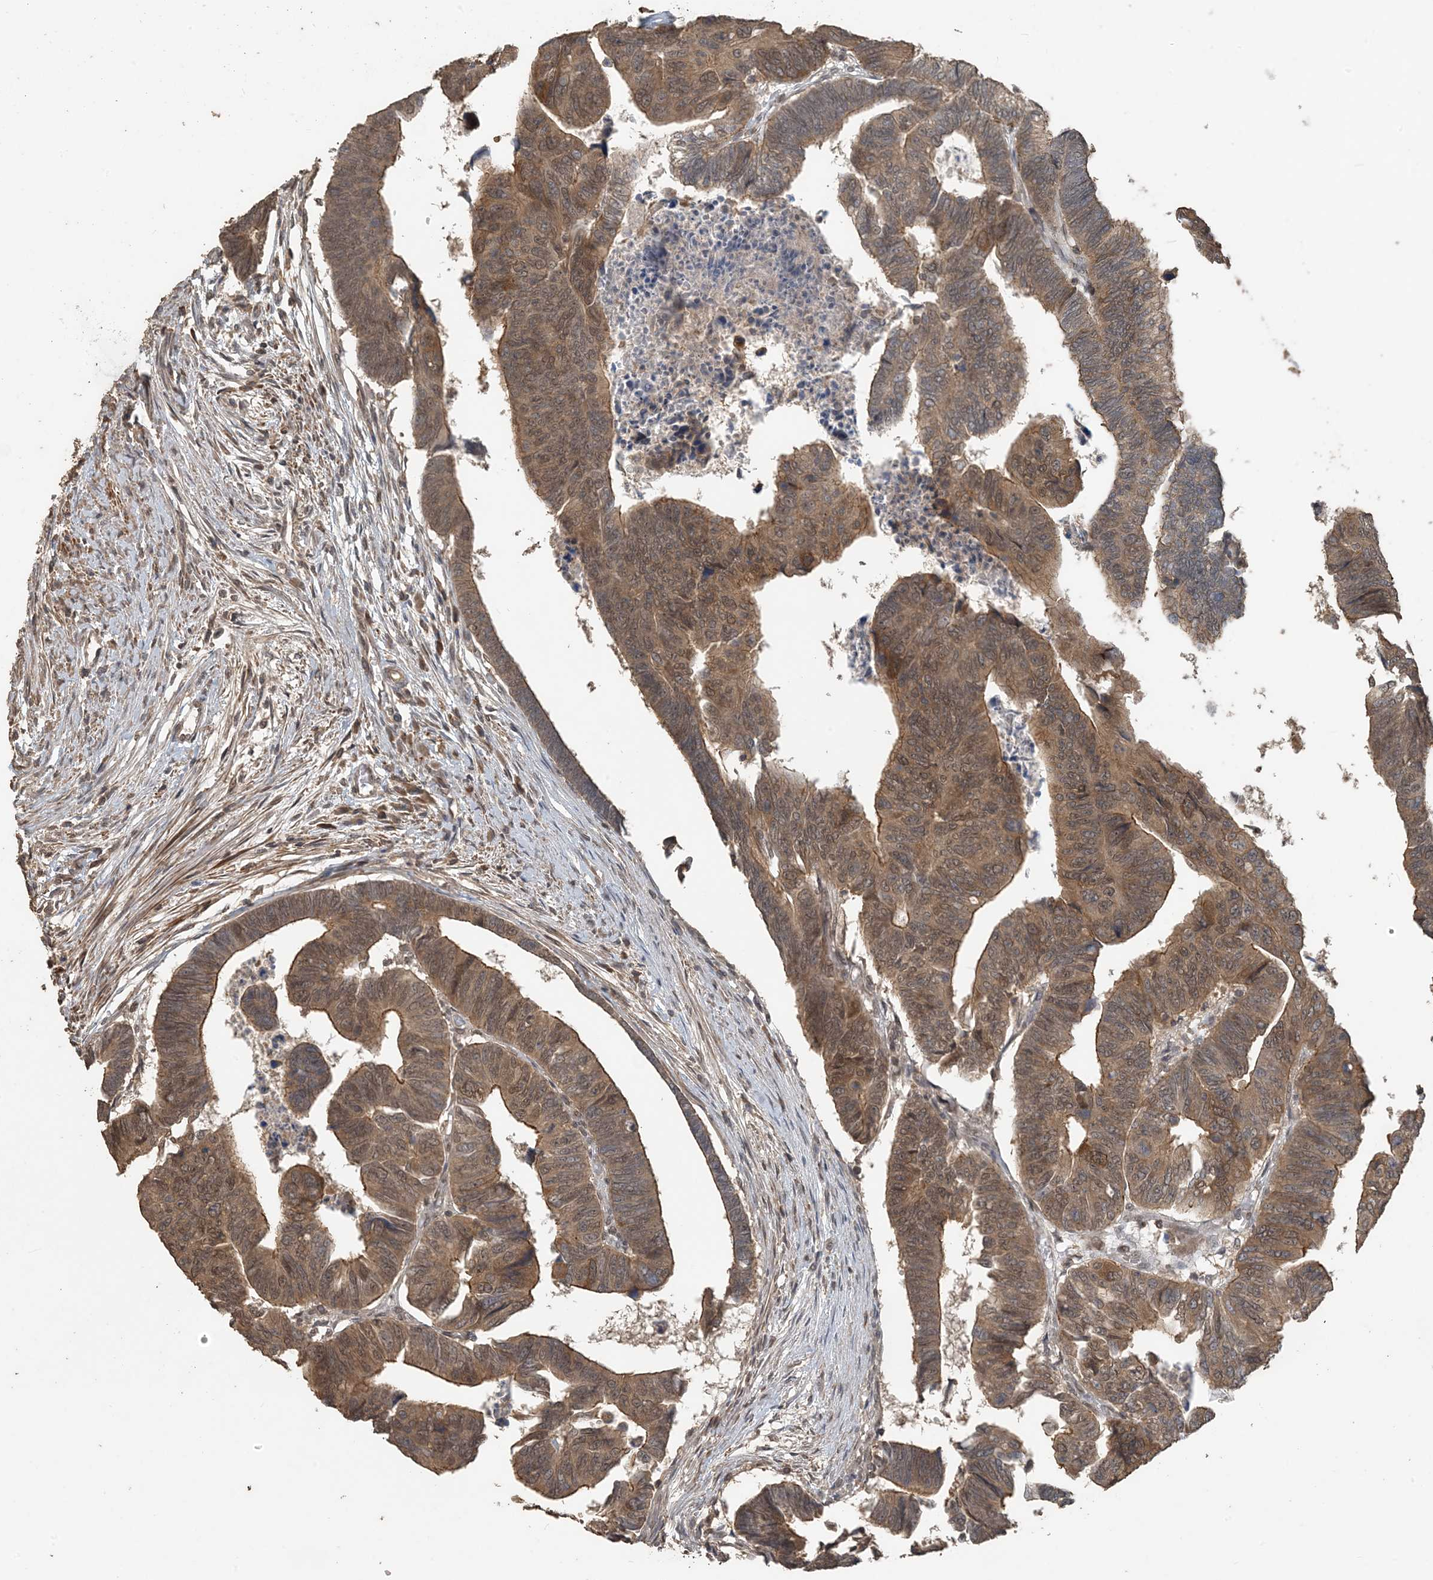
{"staining": {"intensity": "moderate", "quantity": ">75%", "location": "cytoplasmic/membranous,nuclear"}, "tissue": "colorectal cancer", "cell_type": "Tumor cells", "image_type": "cancer", "snomed": [{"axis": "morphology", "description": "Adenocarcinoma, NOS"}, {"axis": "topography", "description": "Rectum"}], "caption": "Immunohistochemistry (DAB (3,3'-diaminobenzidine)) staining of human adenocarcinoma (colorectal) shows moderate cytoplasmic/membranous and nuclear protein positivity in about >75% of tumor cells.", "gene": "ZC3H12A", "patient": {"sex": "female", "age": 65}}